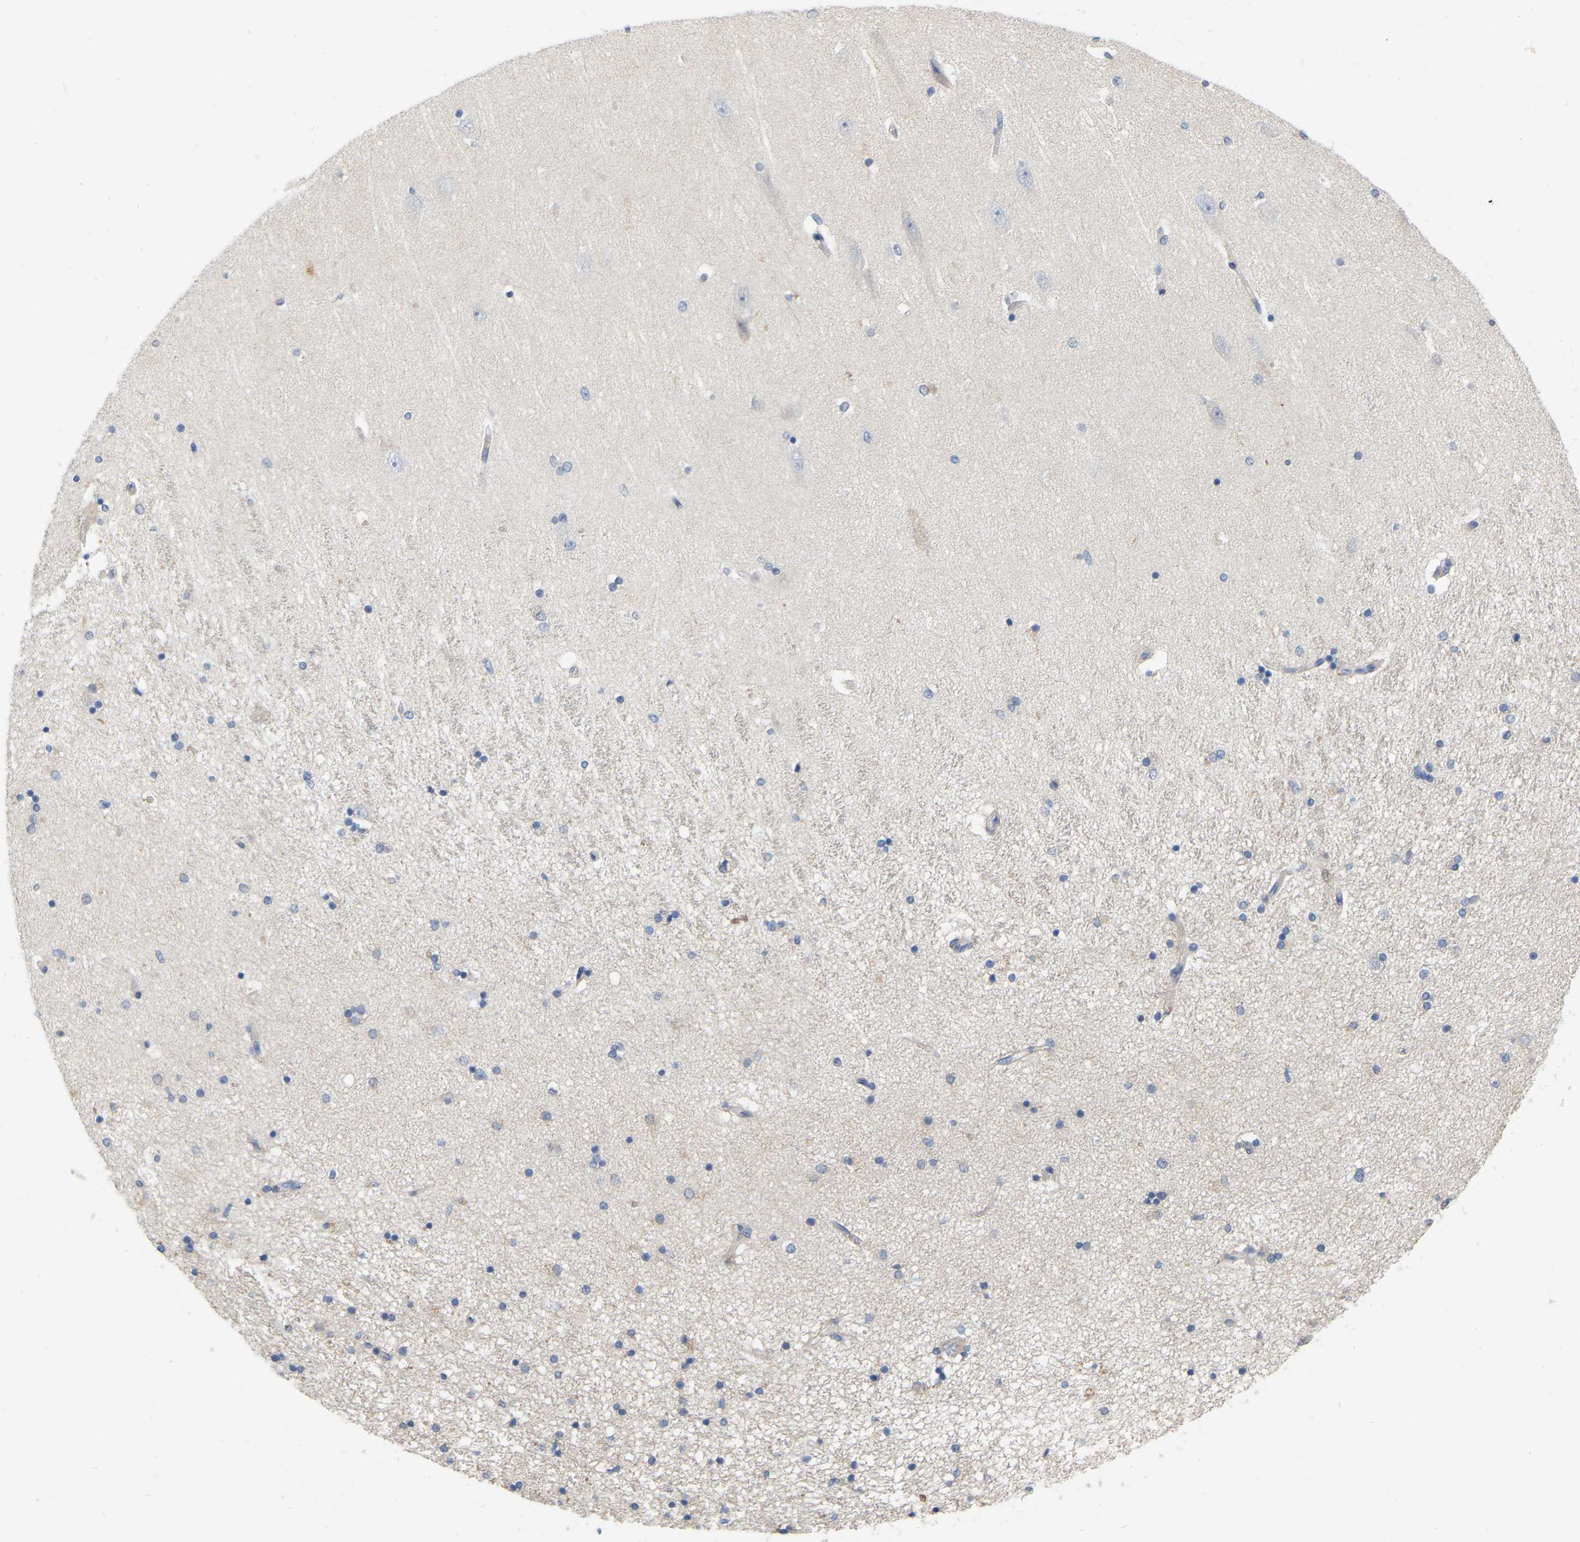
{"staining": {"intensity": "moderate", "quantity": "<25%", "location": "cytoplasmic/membranous"}, "tissue": "hippocampus", "cell_type": "Glial cells", "image_type": "normal", "snomed": [{"axis": "morphology", "description": "Normal tissue, NOS"}, {"axis": "topography", "description": "Hippocampus"}], "caption": "Hippocampus stained for a protein displays moderate cytoplasmic/membranous positivity in glial cells. Immunohistochemistry stains the protein of interest in brown and the nuclei are stained blue.", "gene": "WIPI2", "patient": {"sex": "female", "age": 54}}